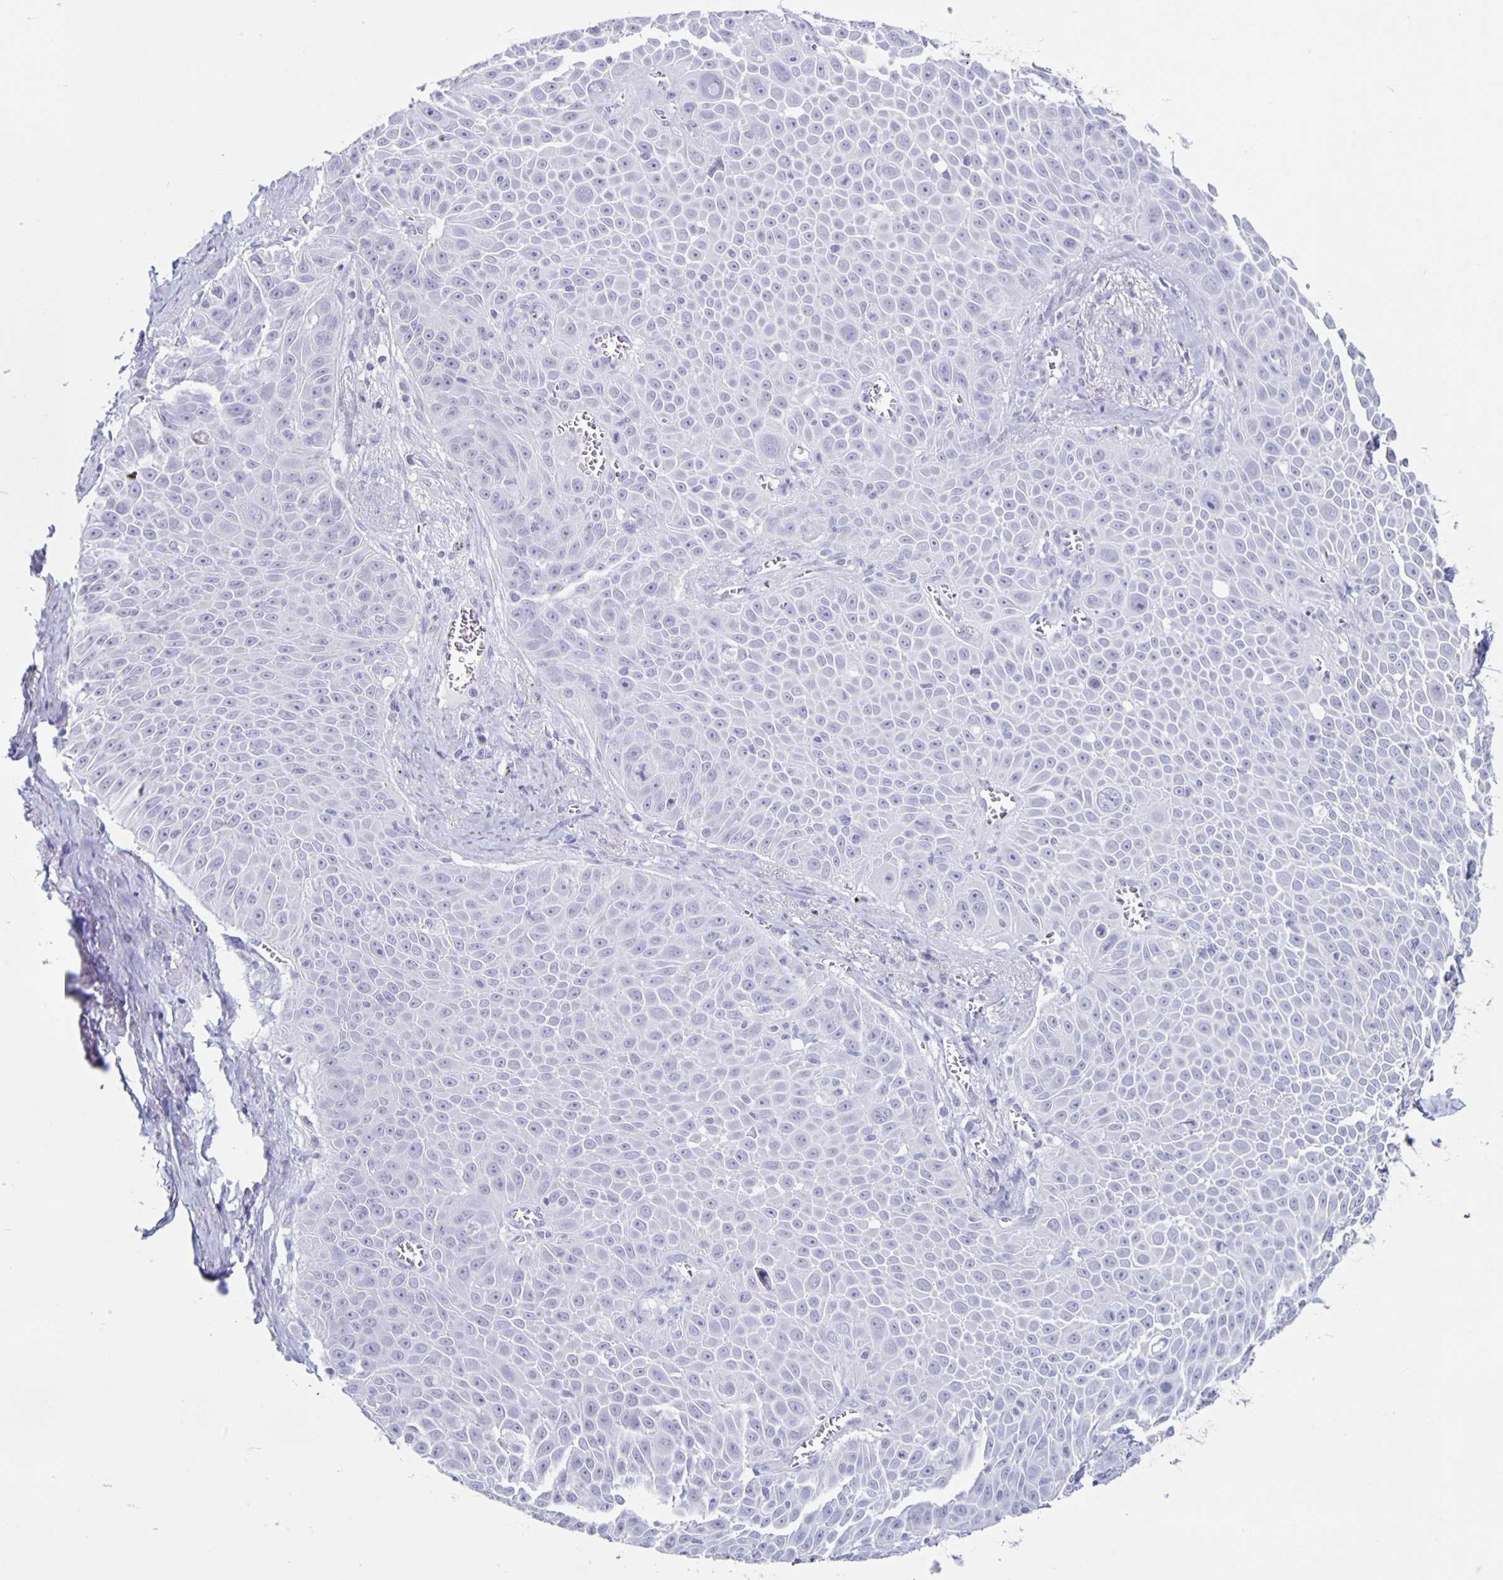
{"staining": {"intensity": "negative", "quantity": "none", "location": "none"}, "tissue": "lung cancer", "cell_type": "Tumor cells", "image_type": "cancer", "snomed": [{"axis": "morphology", "description": "Squamous cell carcinoma, NOS"}, {"axis": "morphology", "description": "Squamous cell carcinoma, metastatic, NOS"}, {"axis": "topography", "description": "Lymph node"}, {"axis": "topography", "description": "Lung"}], "caption": "IHC photomicrograph of neoplastic tissue: human lung metastatic squamous cell carcinoma stained with DAB exhibits no significant protein staining in tumor cells.", "gene": "CT45A5", "patient": {"sex": "female", "age": 62}}